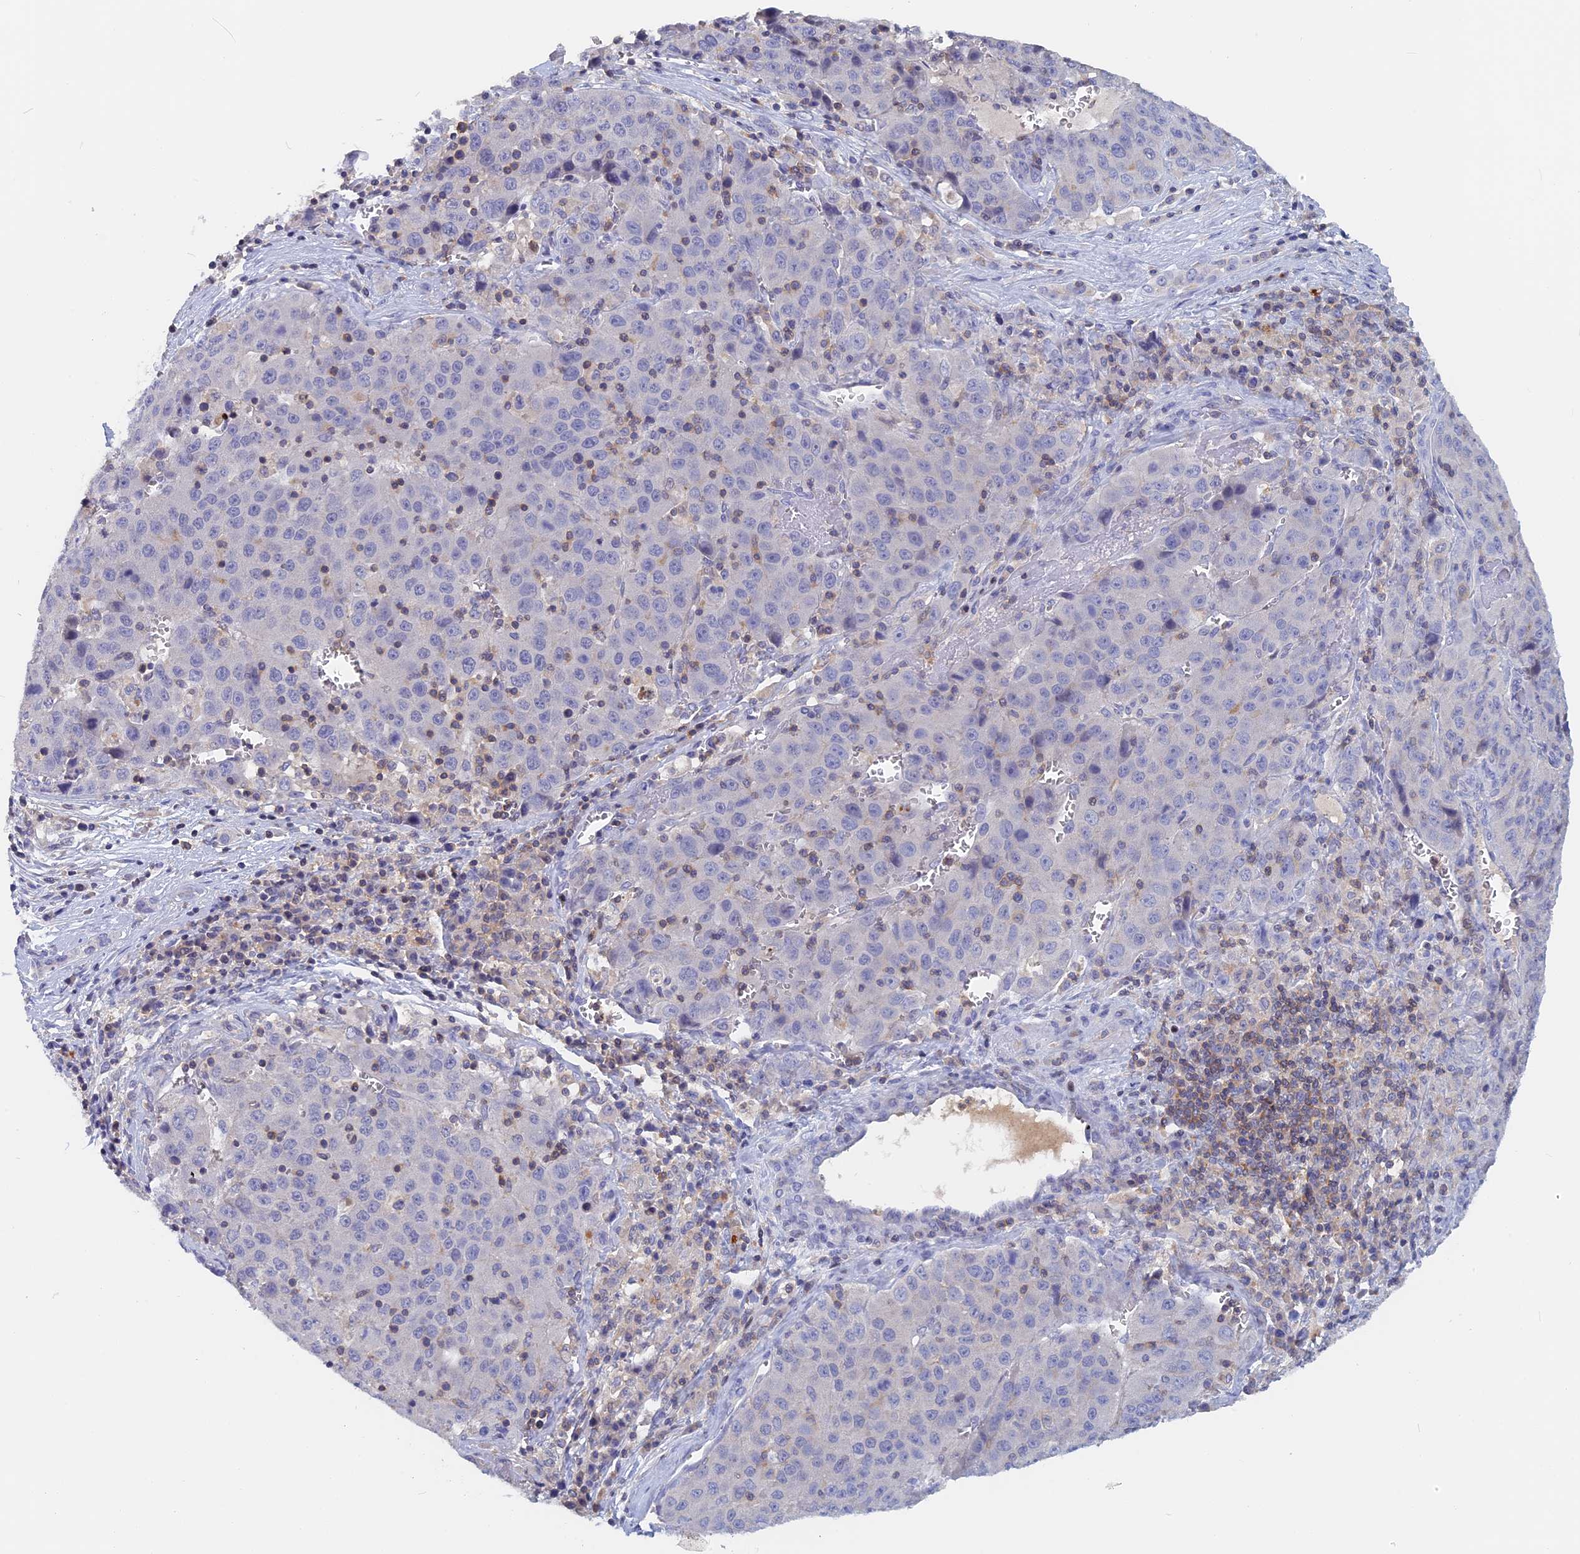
{"staining": {"intensity": "negative", "quantity": "none", "location": "none"}, "tissue": "liver cancer", "cell_type": "Tumor cells", "image_type": "cancer", "snomed": [{"axis": "morphology", "description": "Carcinoma, Hepatocellular, NOS"}, {"axis": "topography", "description": "Liver"}], "caption": "An image of liver cancer stained for a protein reveals no brown staining in tumor cells.", "gene": "ACP7", "patient": {"sex": "female", "age": 53}}